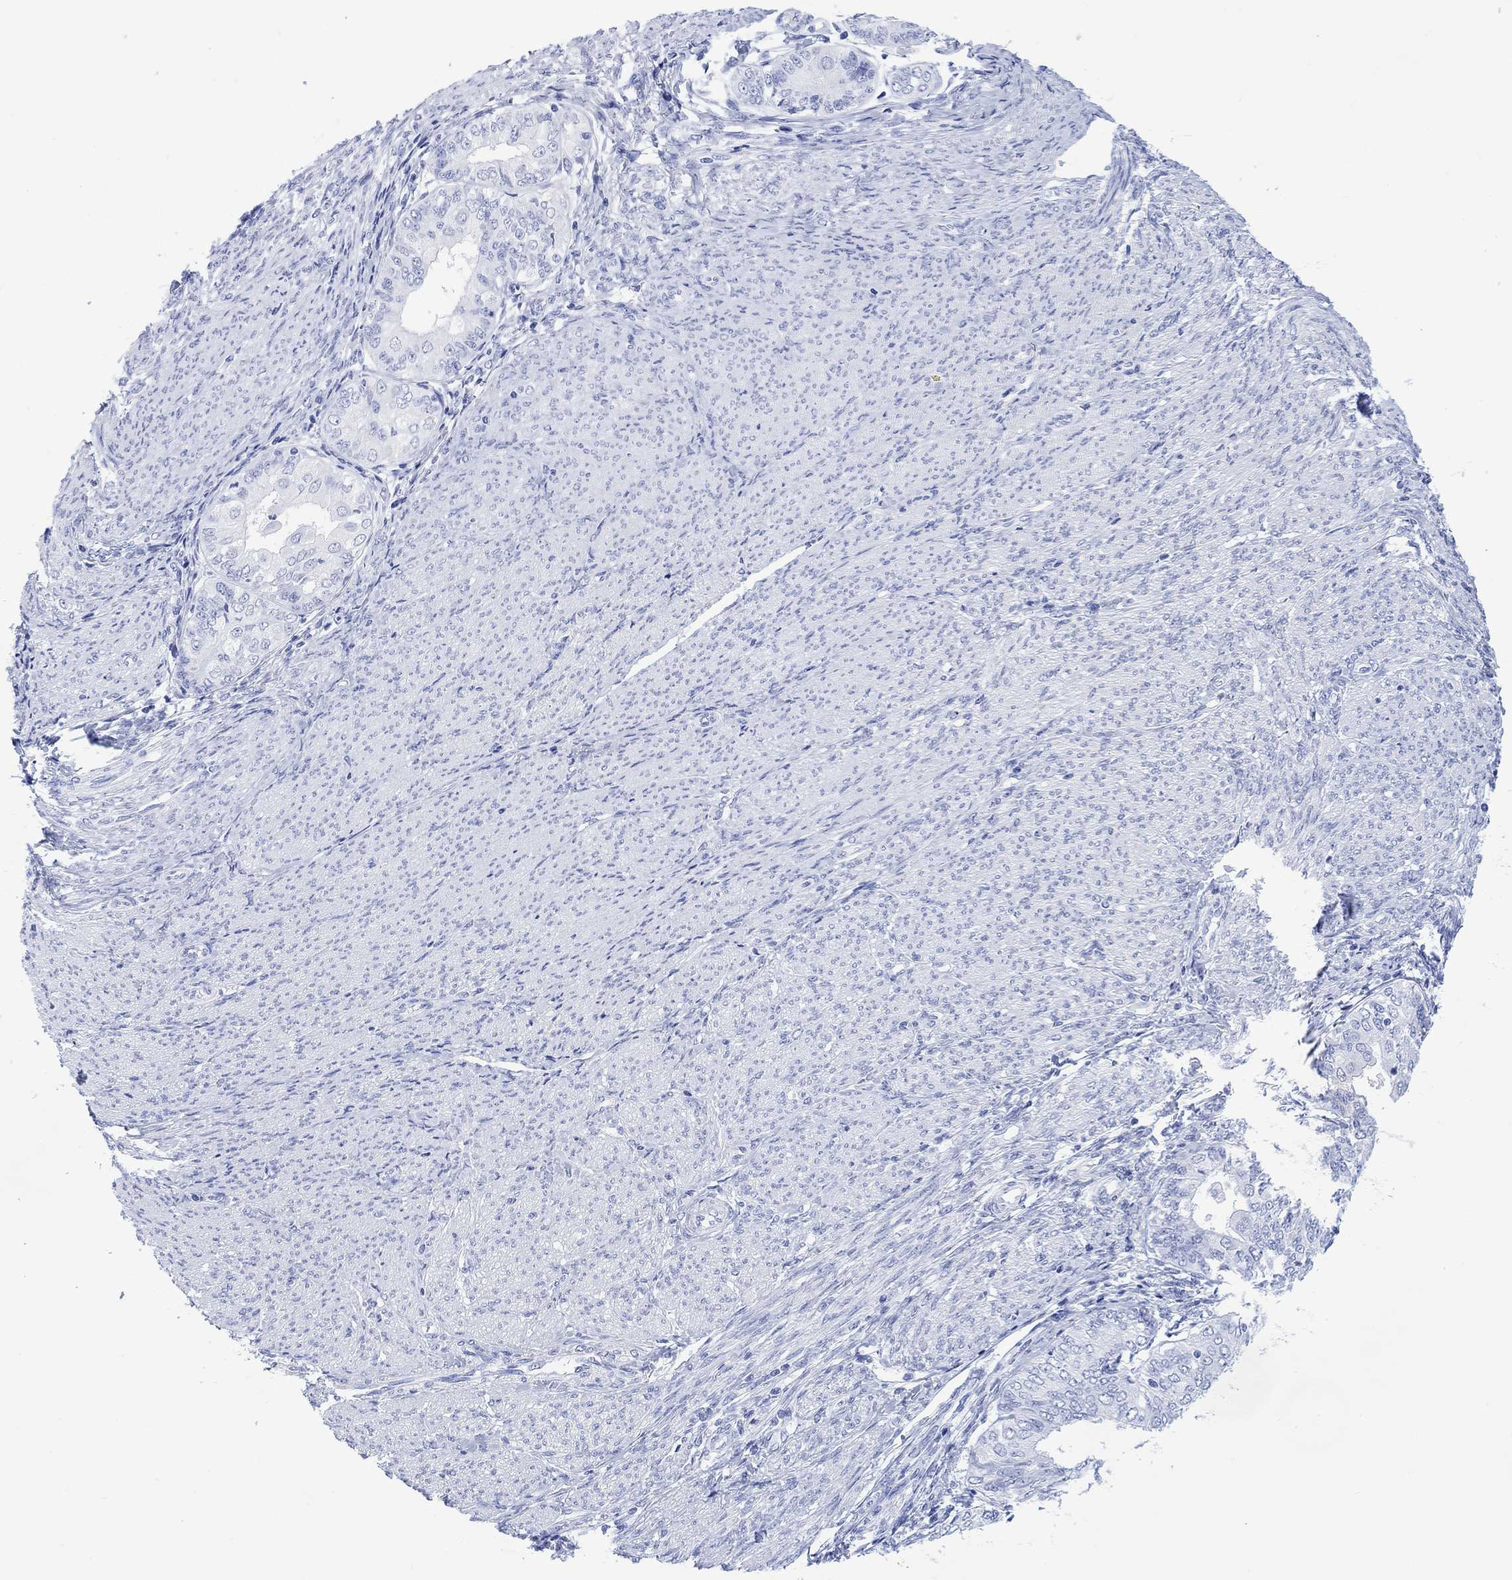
{"staining": {"intensity": "negative", "quantity": "none", "location": "none"}, "tissue": "endometrial cancer", "cell_type": "Tumor cells", "image_type": "cancer", "snomed": [{"axis": "morphology", "description": "Adenocarcinoma, NOS"}, {"axis": "topography", "description": "Endometrium"}], "caption": "Immunohistochemical staining of adenocarcinoma (endometrial) exhibits no significant staining in tumor cells. Nuclei are stained in blue.", "gene": "CELF4", "patient": {"sex": "female", "age": 68}}